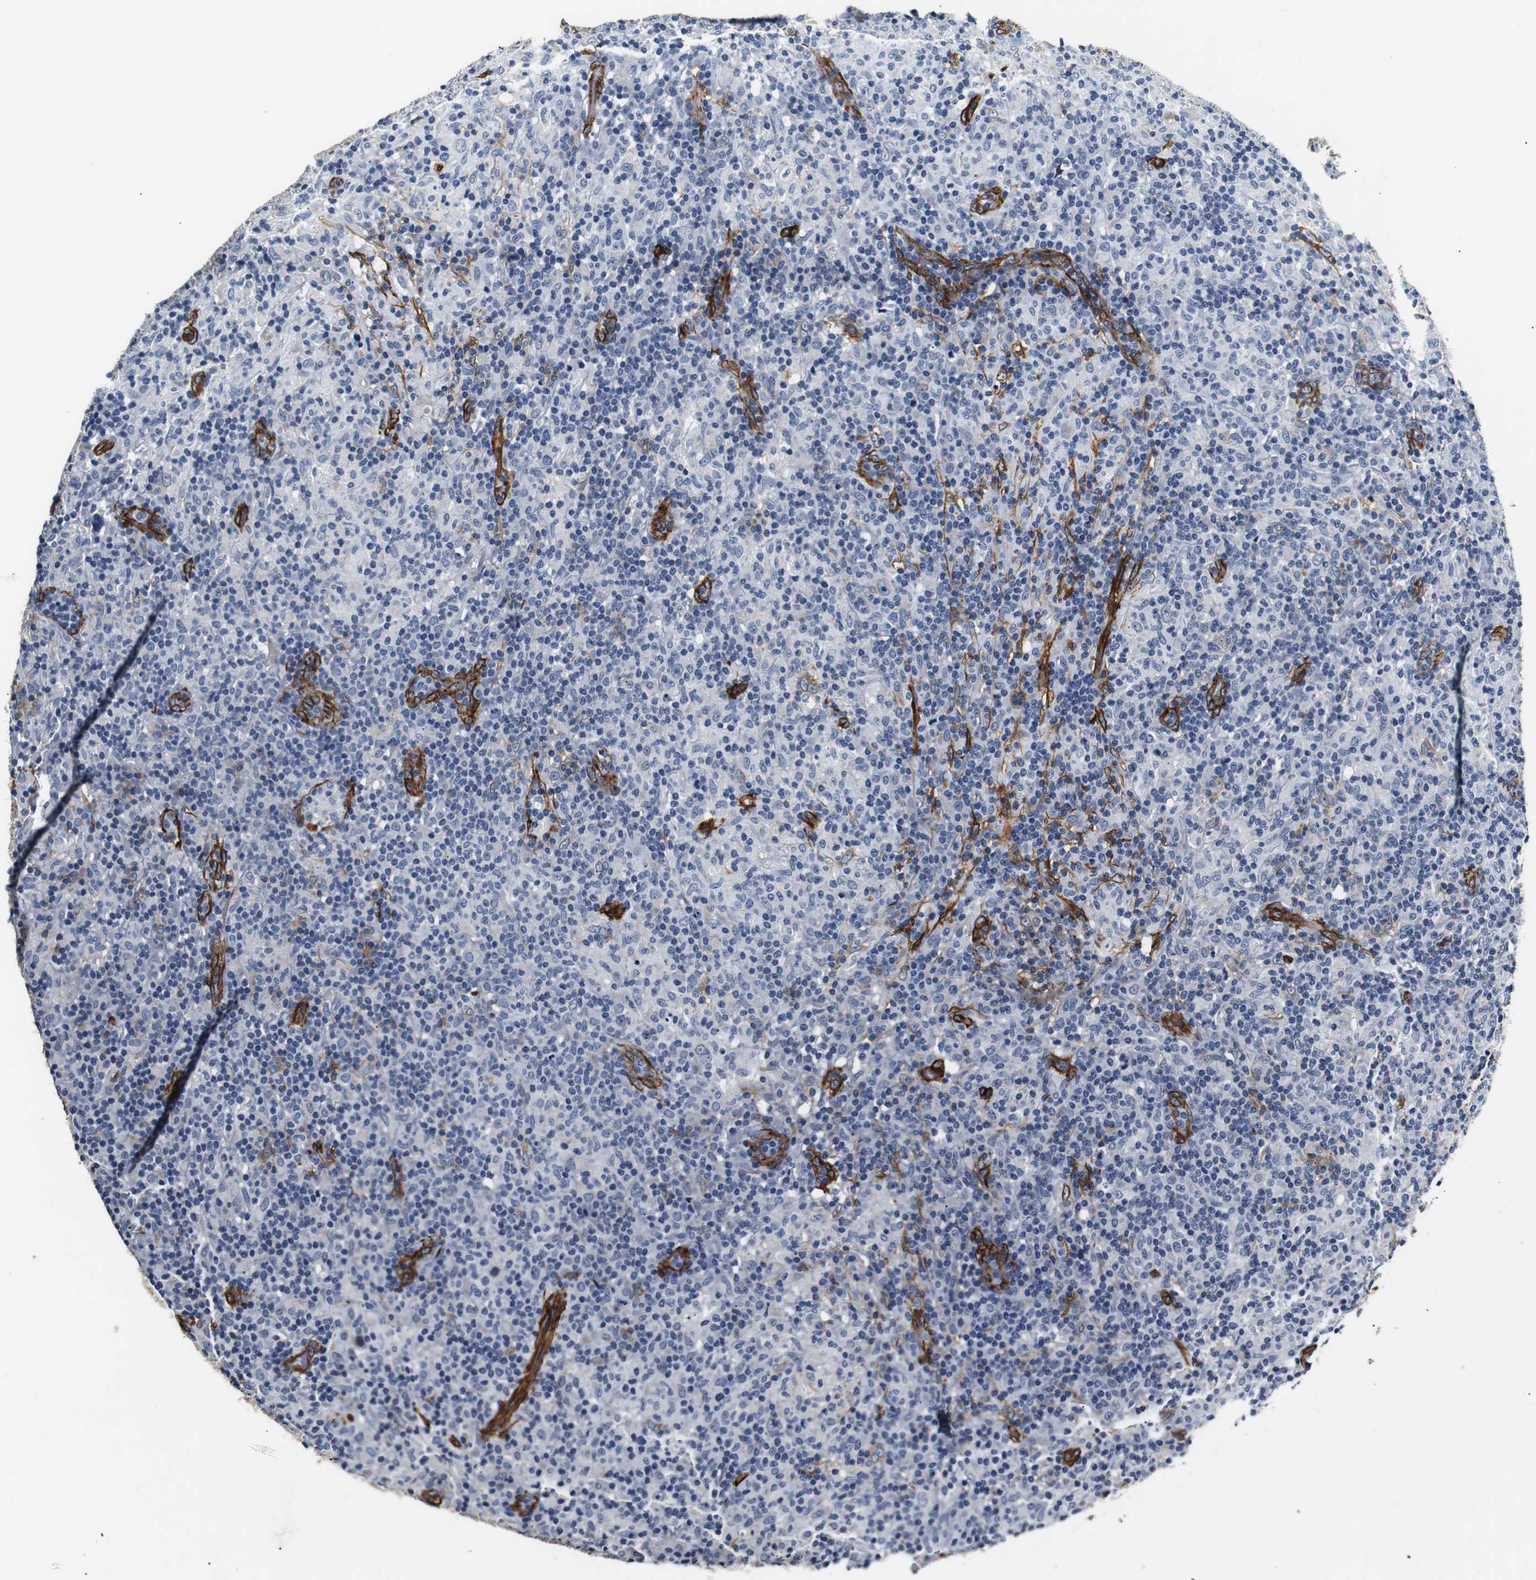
{"staining": {"intensity": "negative", "quantity": "none", "location": "none"}, "tissue": "lymphoma", "cell_type": "Tumor cells", "image_type": "cancer", "snomed": [{"axis": "morphology", "description": "Hodgkin's disease, NOS"}, {"axis": "topography", "description": "Lymph node"}], "caption": "High power microscopy photomicrograph of an immunohistochemistry histopathology image of lymphoma, revealing no significant expression in tumor cells.", "gene": "CAV2", "patient": {"sex": "male", "age": 70}}